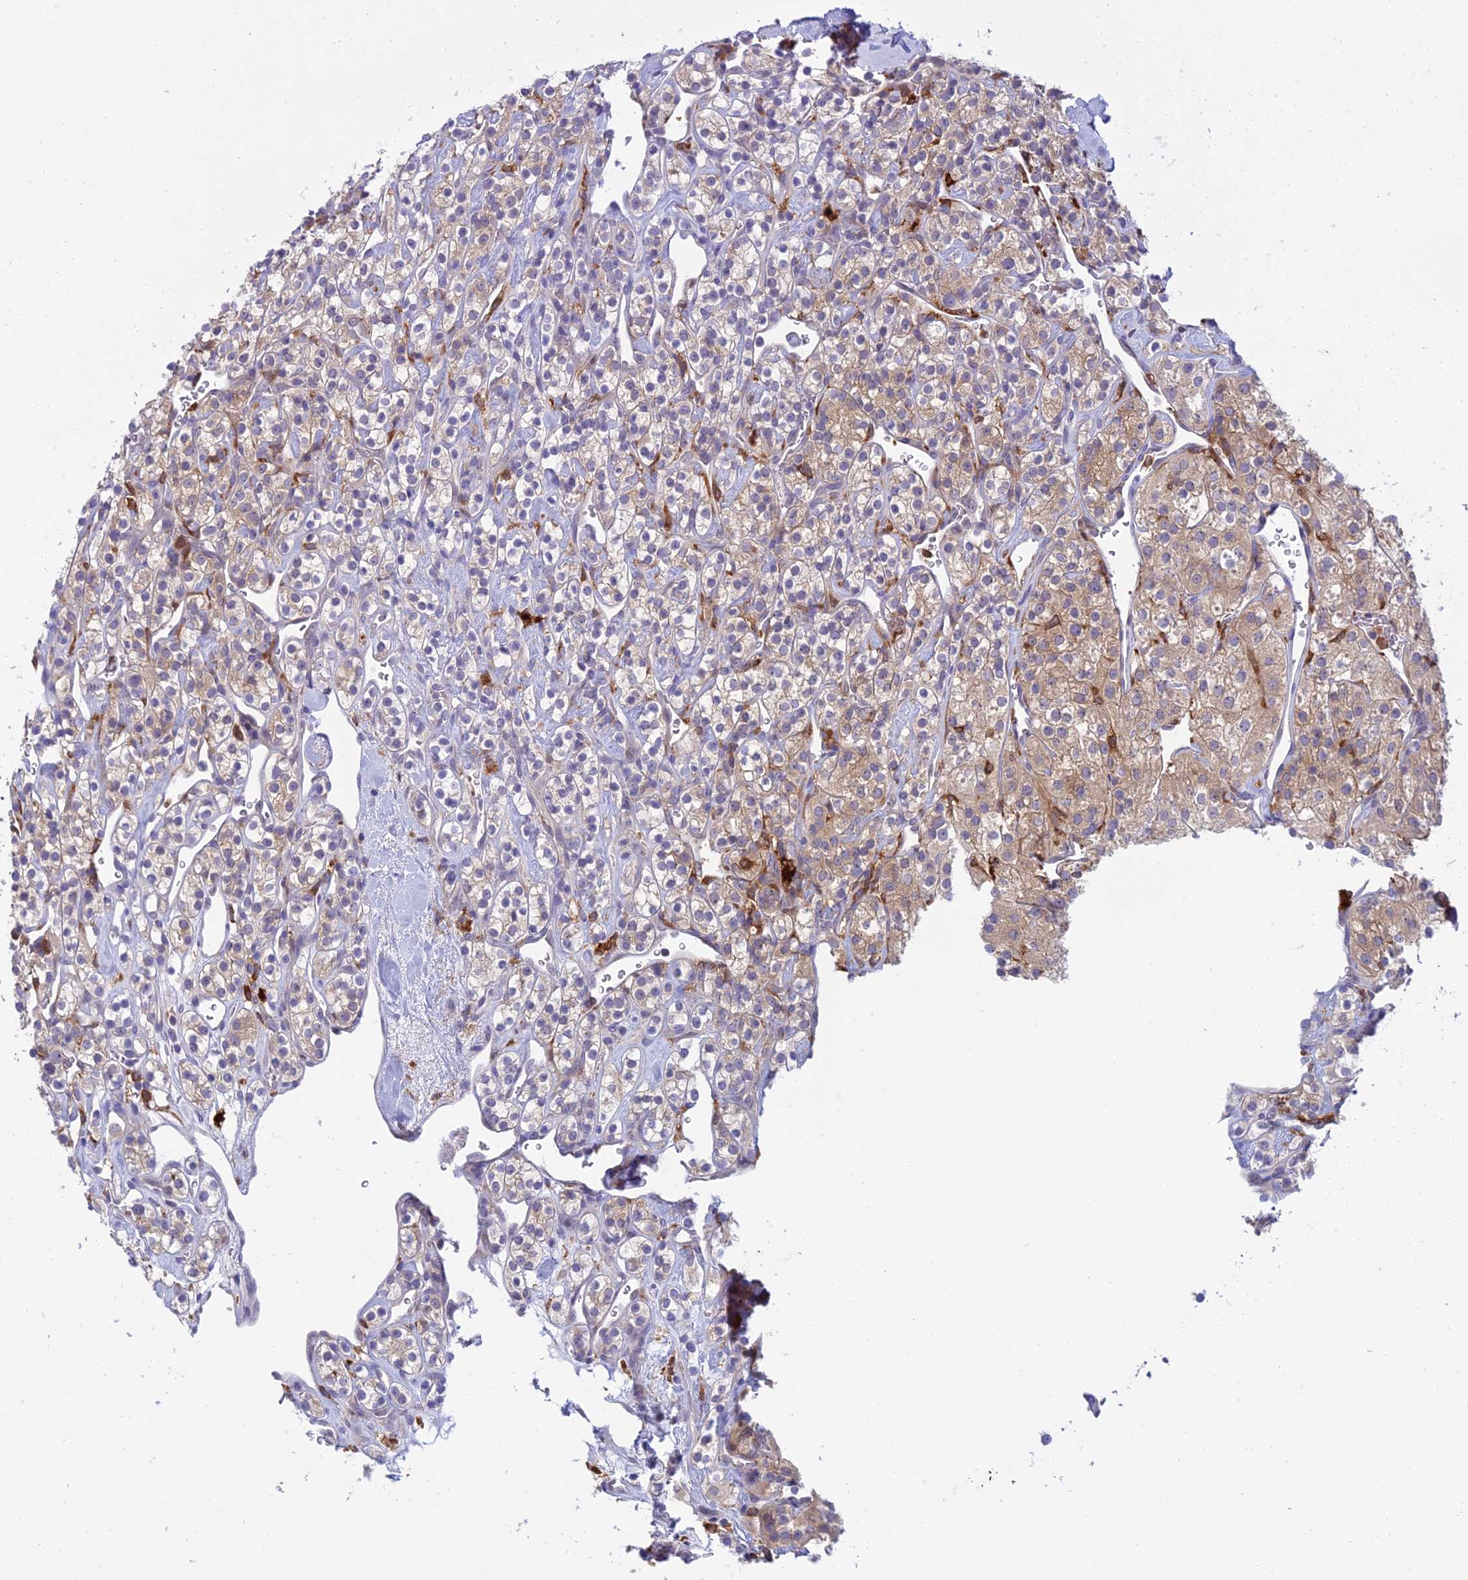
{"staining": {"intensity": "weak", "quantity": ">75%", "location": "cytoplasmic/membranous"}, "tissue": "renal cancer", "cell_type": "Tumor cells", "image_type": "cancer", "snomed": [{"axis": "morphology", "description": "Adenocarcinoma, NOS"}, {"axis": "topography", "description": "Kidney"}], "caption": "DAB (3,3'-diaminobenzidine) immunohistochemical staining of human adenocarcinoma (renal) demonstrates weak cytoplasmic/membranous protein positivity in about >75% of tumor cells.", "gene": "UBE2G1", "patient": {"sex": "male", "age": 77}}